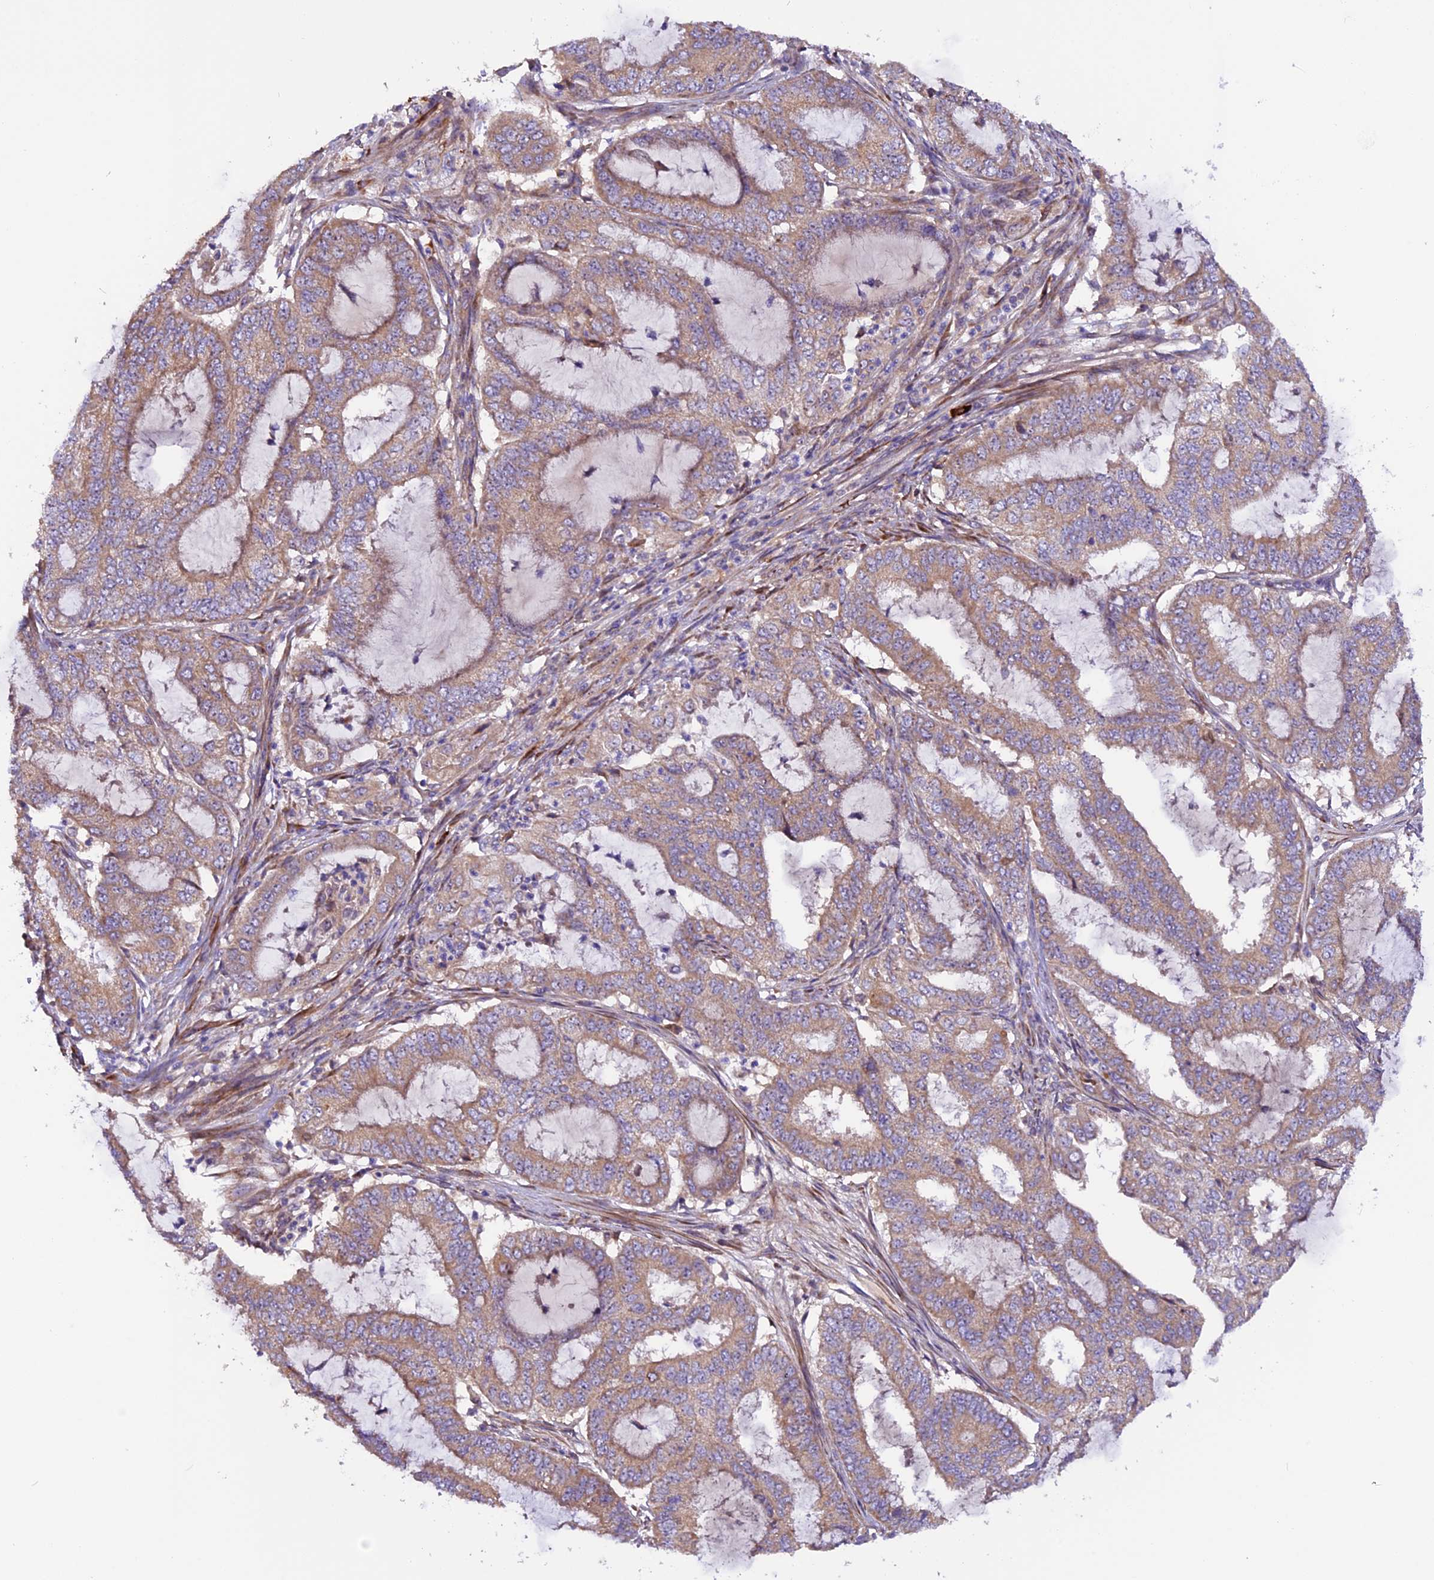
{"staining": {"intensity": "moderate", "quantity": ">75%", "location": "cytoplasmic/membranous"}, "tissue": "endometrial cancer", "cell_type": "Tumor cells", "image_type": "cancer", "snomed": [{"axis": "morphology", "description": "Adenocarcinoma, NOS"}, {"axis": "topography", "description": "Endometrium"}], "caption": "Approximately >75% of tumor cells in endometrial cancer demonstrate moderate cytoplasmic/membranous protein expression as visualized by brown immunohistochemical staining.", "gene": "FRY", "patient": {"sex": "female", "age": 51}}